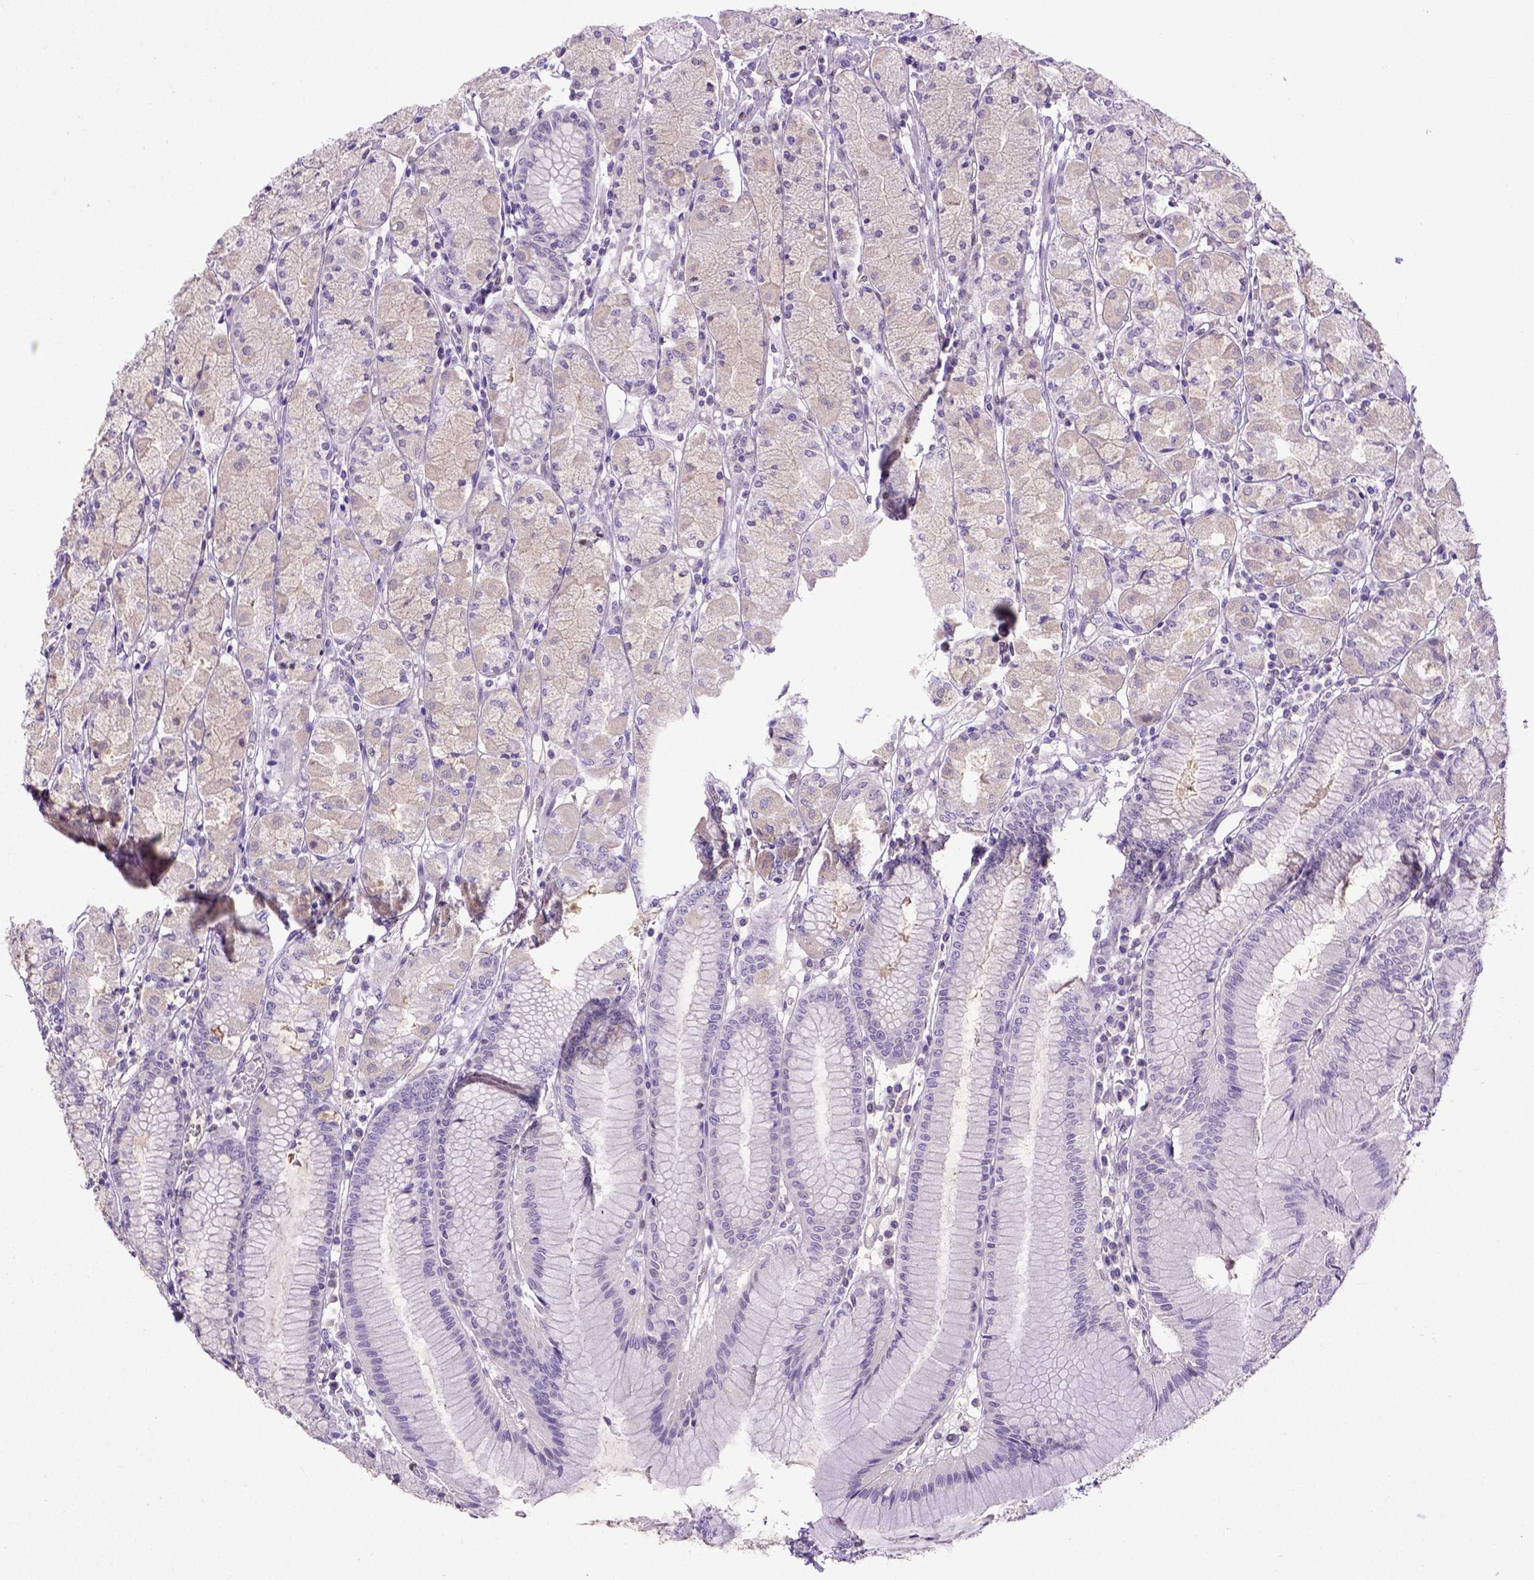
{"staining": {"intensity": "negative", "quantity": "none", "location": "none"}, "tissue": "stomach", "cell_type": "Glandular cells", "image_type": "normal", "snomed": [{"axis": "morphology", "description": "Normal tissue, NOS"}, {"axis": "topography", "description": "Stomach, upper"}], "caption": "An immunohistochemistry micrograph of unremarkable stomach is shown. There is no staining in glandular cells of stomach.", "gene": "BTN1A1", "patient": {"sex": "male", "age": 69}}